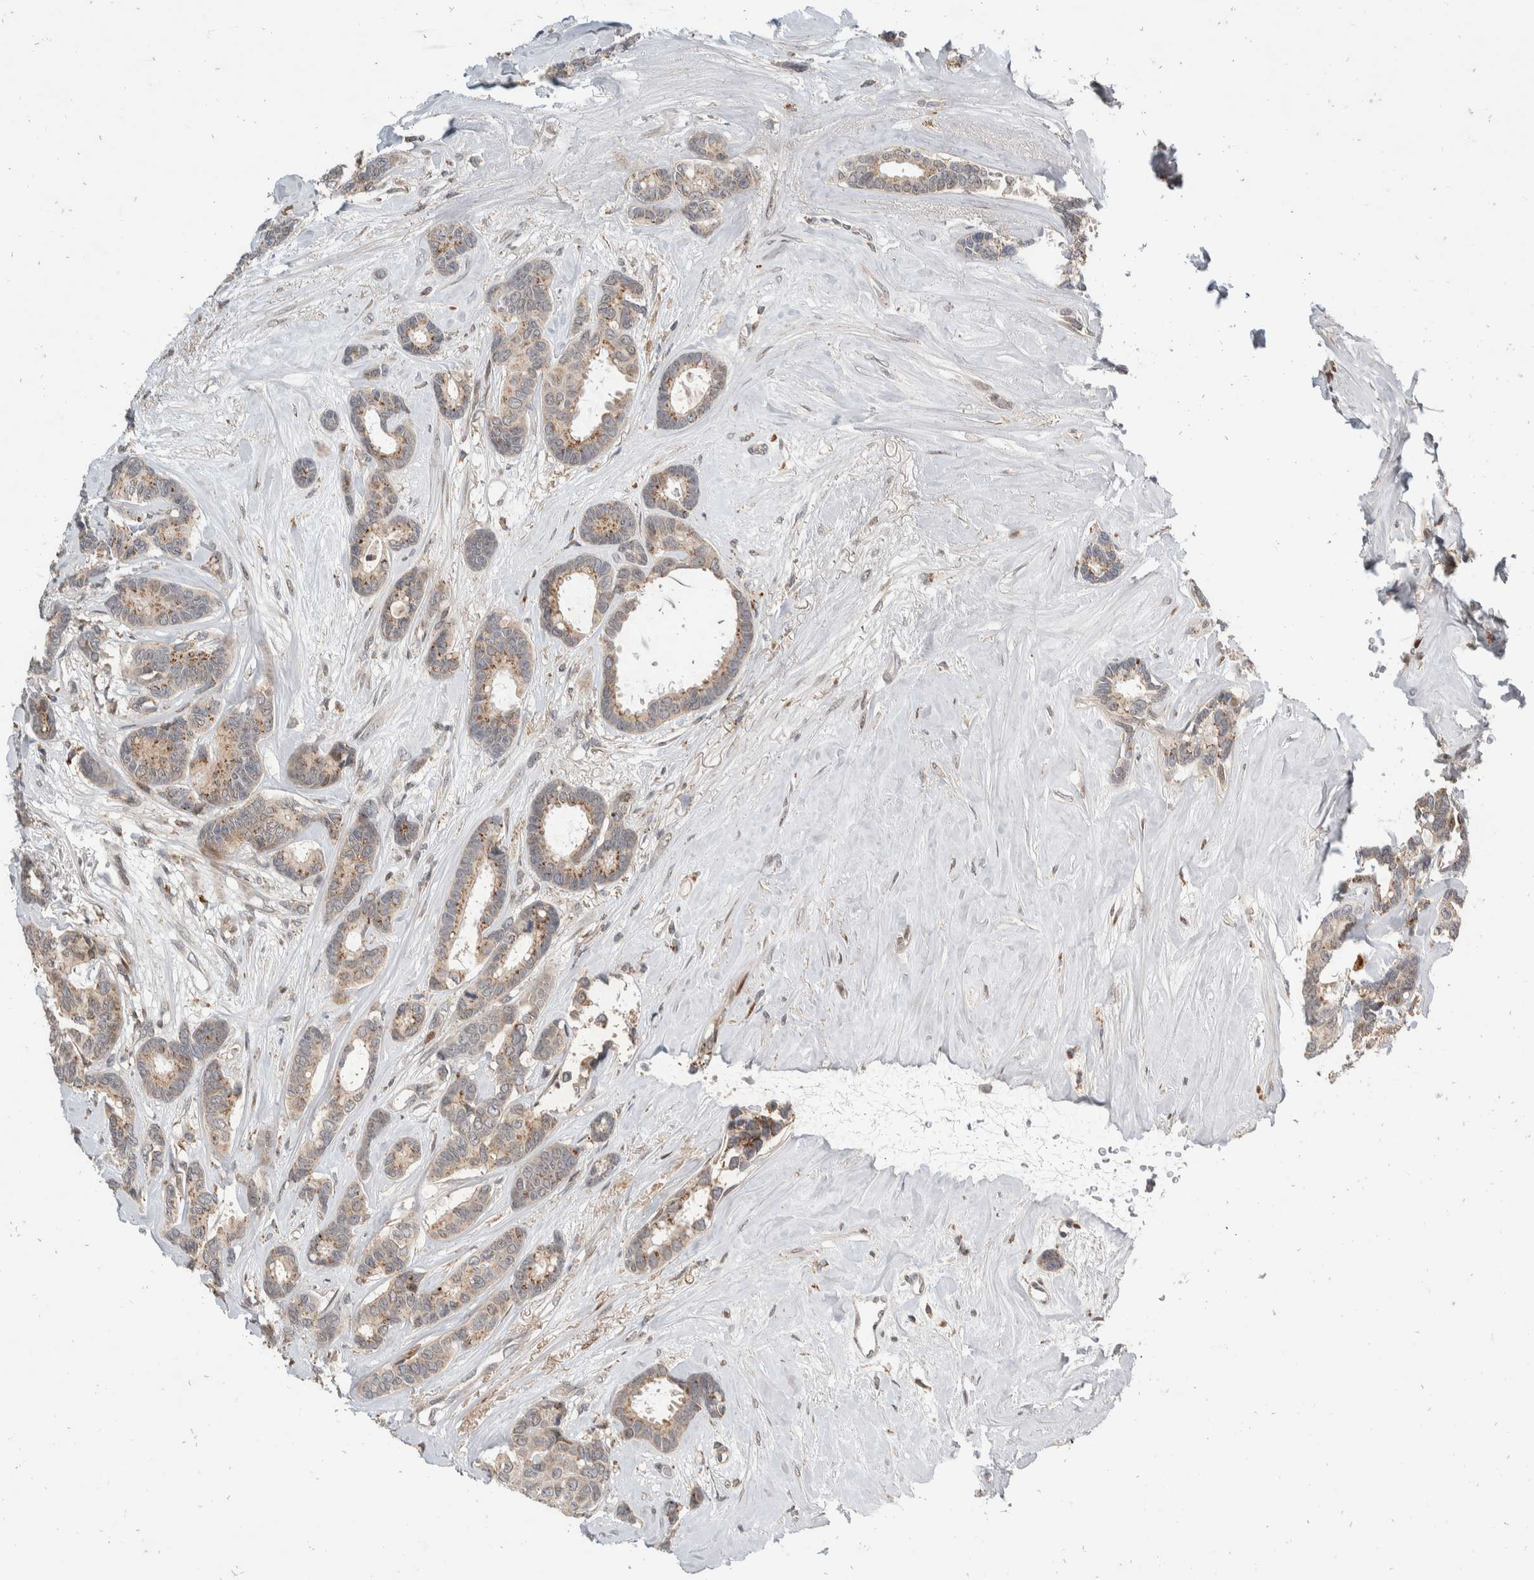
{"staining": {"intensity": "moderate", "quantity": "25%-75%", "location": "cytoplasmic/membranous"}, "tissue": "breast cancer", "cell_type": "Tumor cells", "image_type": "cancer", "snomed": [{"axis": "morphology", "description": "Duct carcinoma"}, {"axis": "topography", "description": "Breast"}], "caption": "Human breast cancer stained for a protein (brown) reveals moderate cytoplasmic/membranous positive expression in about 25%-75% of tumor cells.", "gene": "ZNF703", "patient": {"sex": "female", "age": 87}}